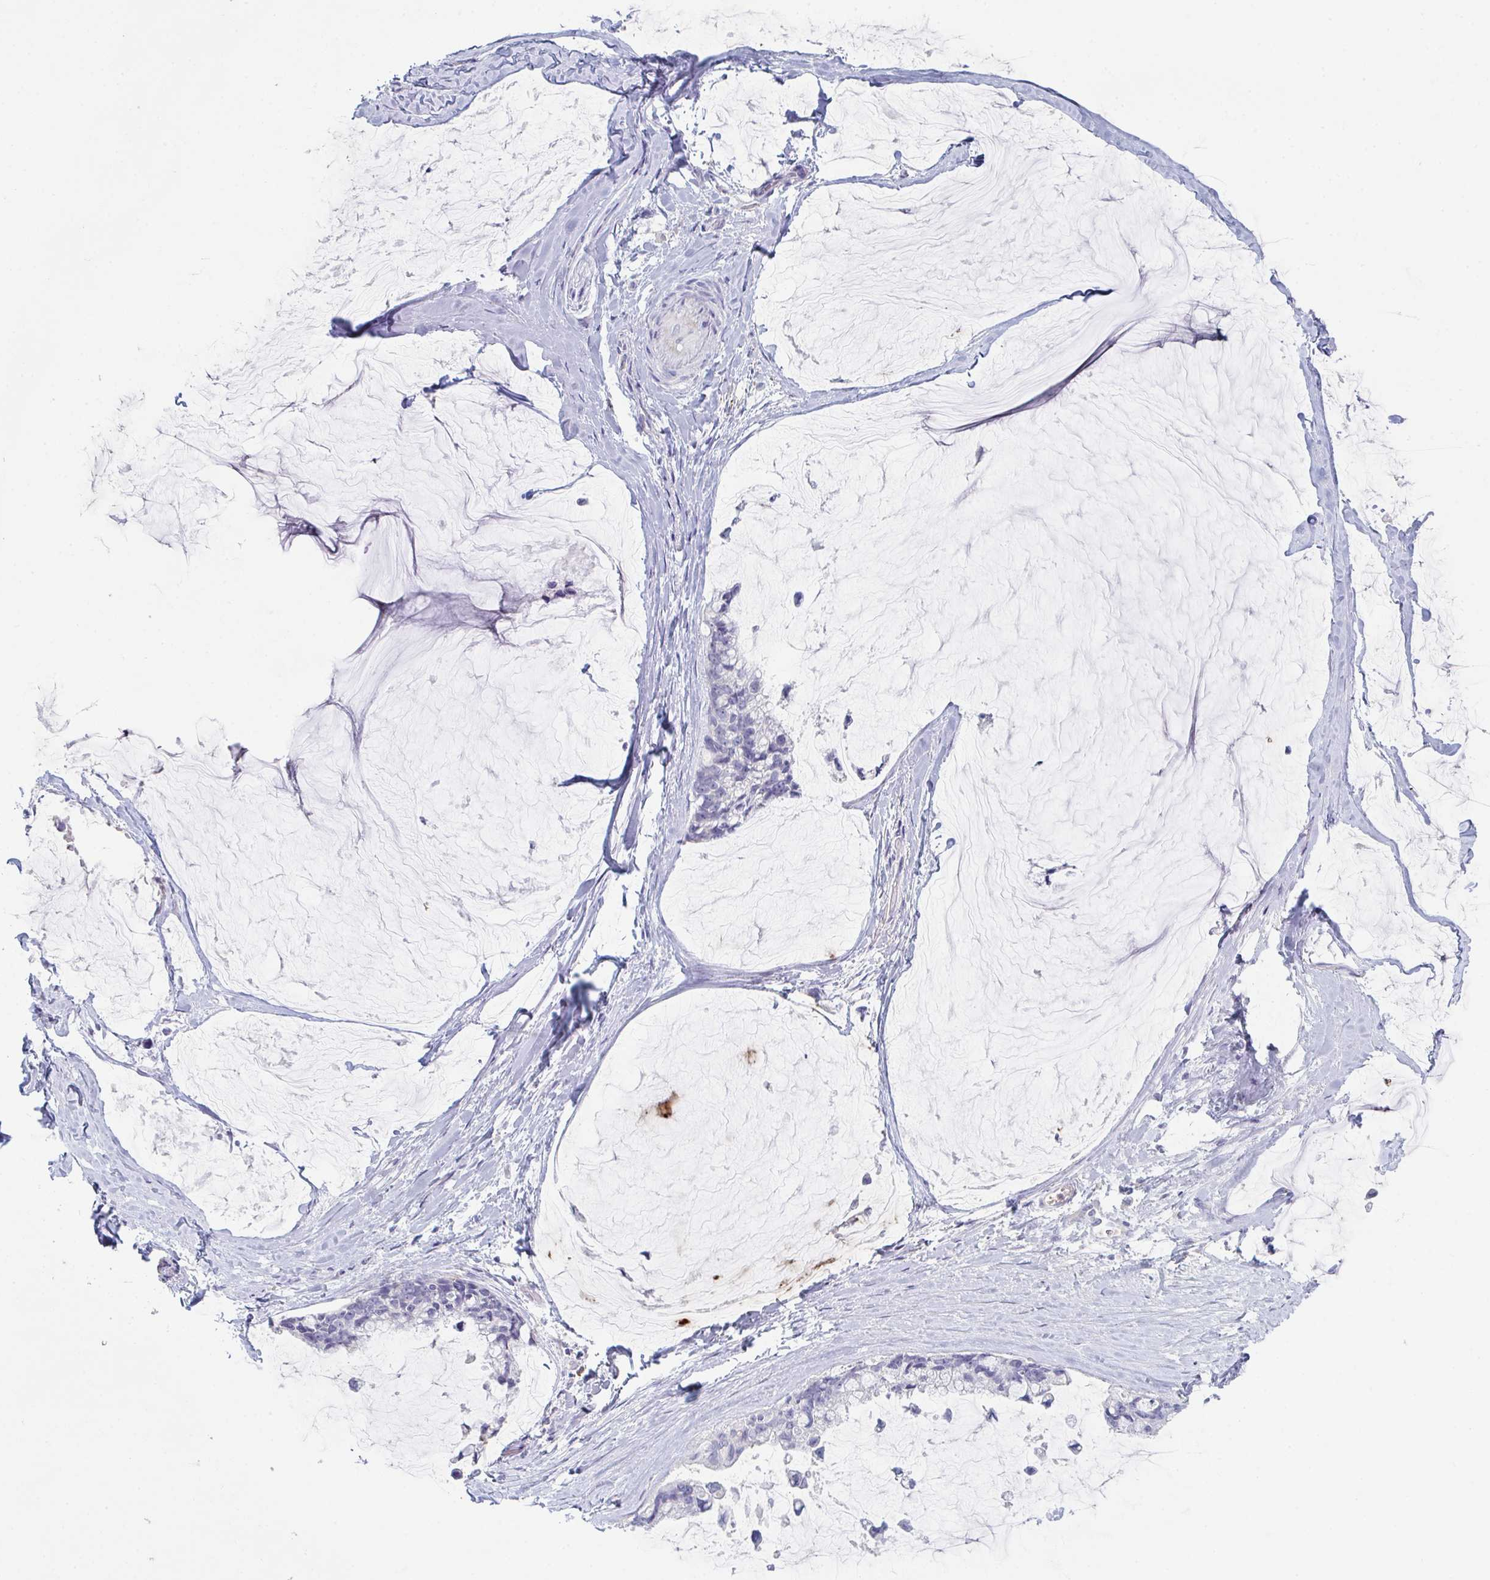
{"staining": {"intensity": "negative", "quantity": "none", "location": "none"}, "tissue": "ovarian cancer", "cell_type": "Tumor cells", "image_type": "cancer", "snomed": [{"axis": "morphology", "description": "Cystadenocarcinoma, mucinous, NOS"}, {"axis": "topography", "description": "Ovary"}], "caption": "The micrograph demonstrates no significant staining in tumor cells of ovarian mucinous cystadenocarcinoma.", "gene": "ADAM21", "patient": {"sex": "female", "age": 39}}